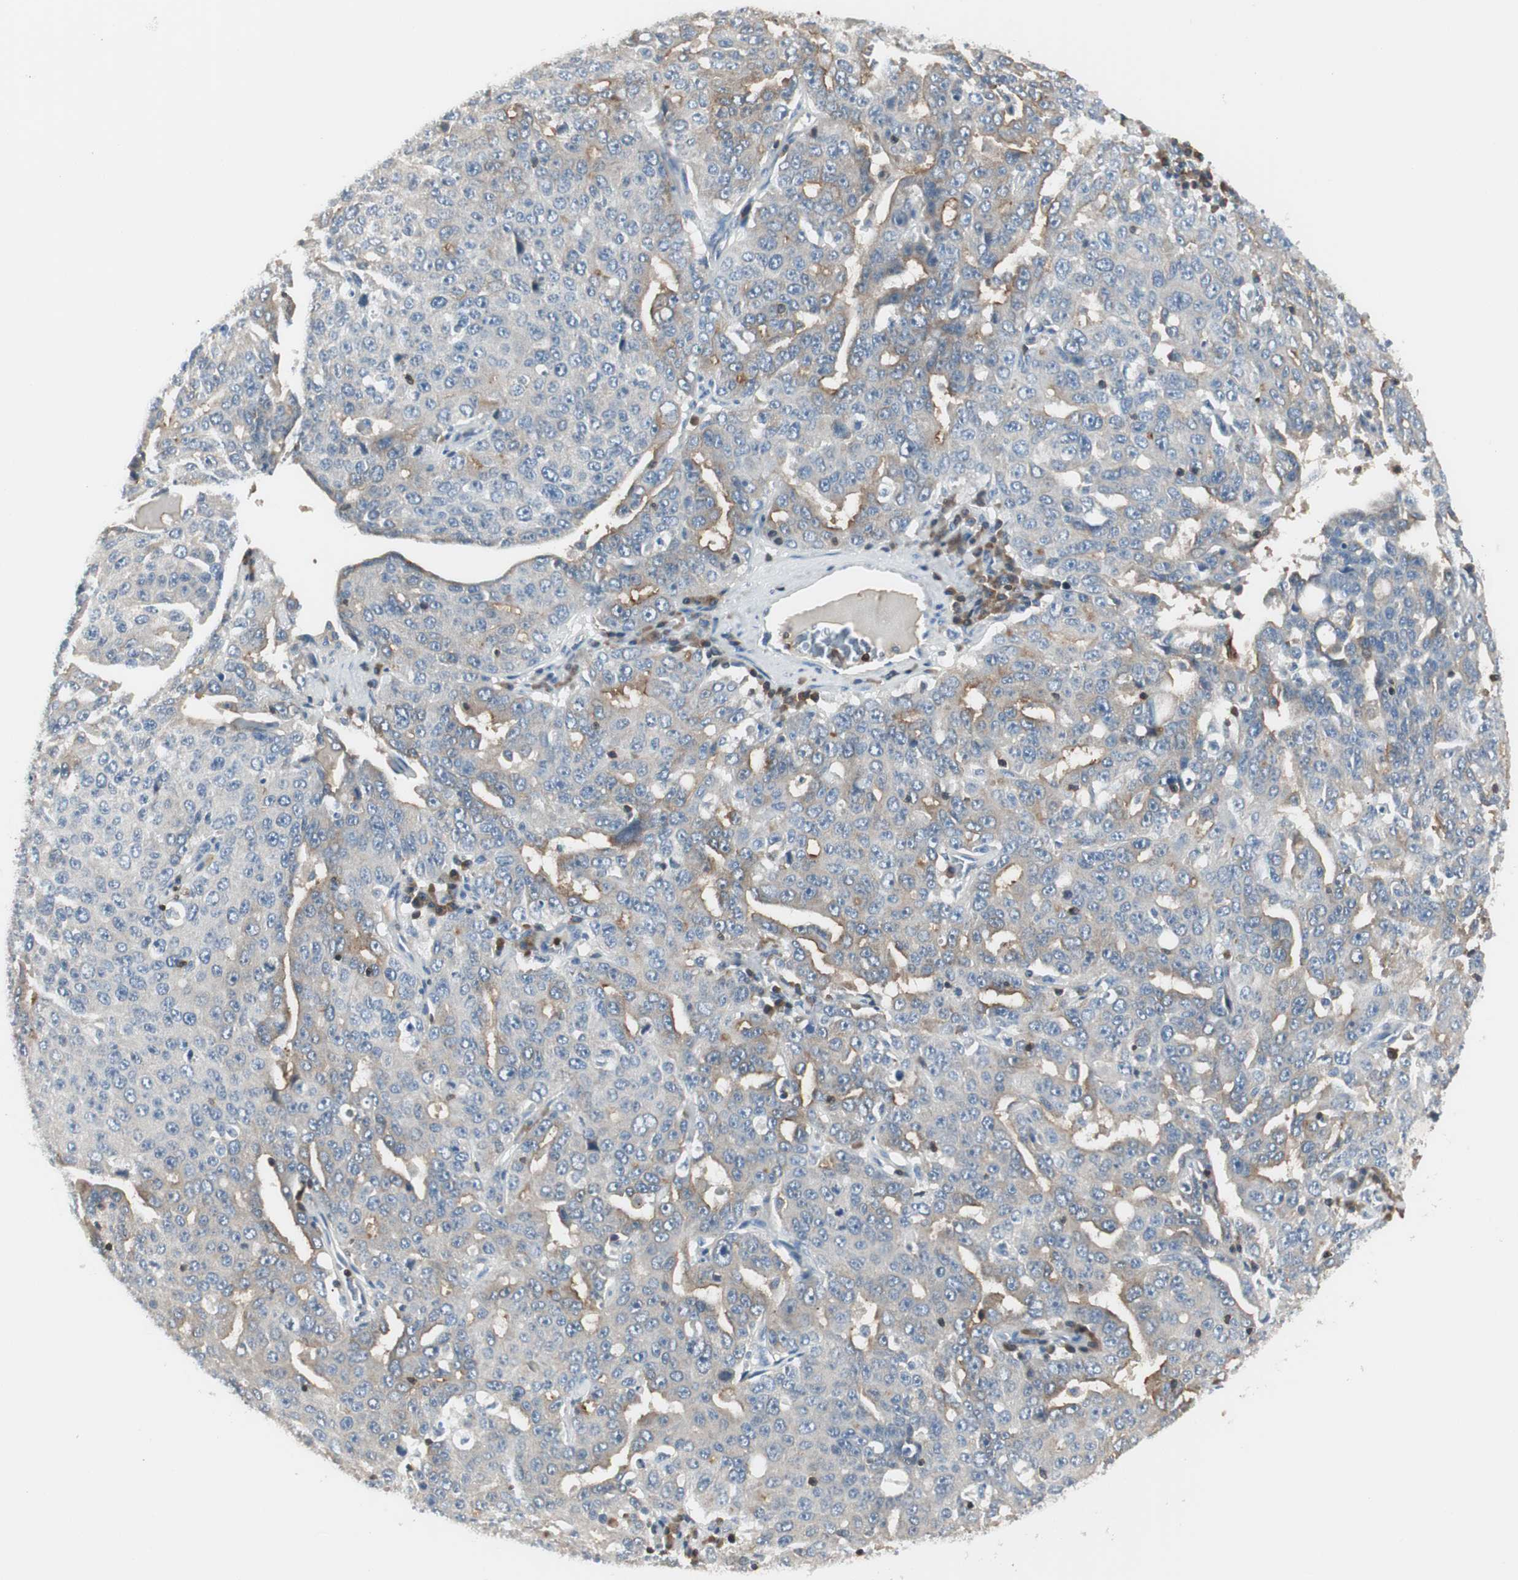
{"staining": {"intensity": "weak", "quantity": "25%-75%", "location": "cytoplasmic/membranous"}, "tissue": "ovarian cancer", "cell_type": "Tumor cells", "image_type": "cancer", "snomed": [{"axis": "morphology", "description": "Carcinoma, endometroid"}, {"axis": "topography", "description": "Ovary"}], "caption": "IHC photomicrograph of human ovarian cancer (endometroid carcinoma) stained for a protein (brown), which exhibits low levels of weak cytoplasmic/membranous staining in approximately 25%-75% of tumor cells.", "gene": "SLC9A3R1", "patient": {"sex": "female", "age": 62}}